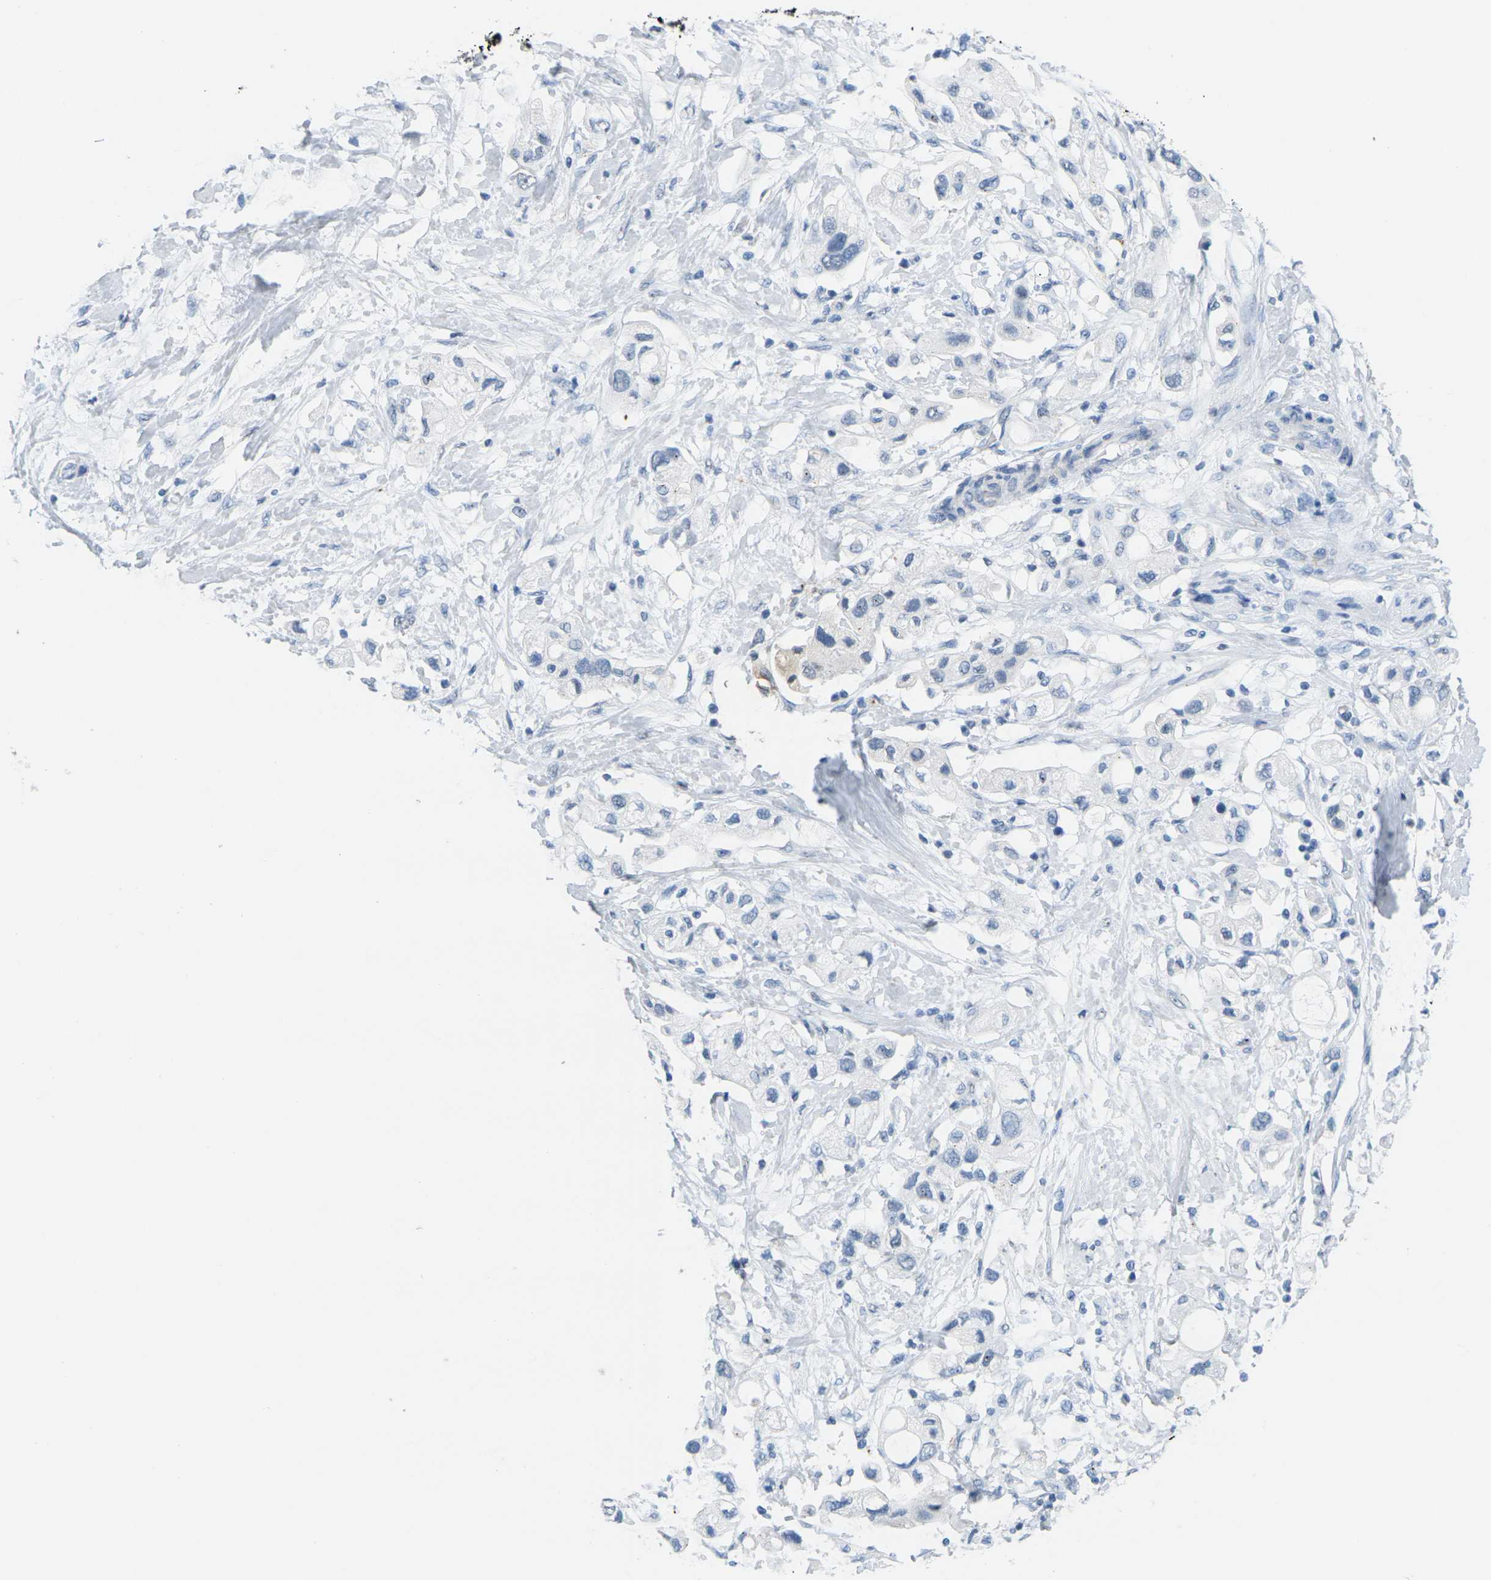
{"staining": {"intensity": "negative", "quantity": "none", "location": "none"}, "tissue": "pancreatic cancer", "cell_type": "Tumor cells", "image_type": "cancer", "snomed": [{"axis": "morphology", "description": "Adenocarcinoma, NOS"}, {"axis": "topography", "description": "Pancreas"}], "caption": "Tumor cells are negative for protein expression in human pancreatic cancer (adenocarcinoma).", "gene": "CTAG1A", "patient": {"sex": "female", "age": 56}}